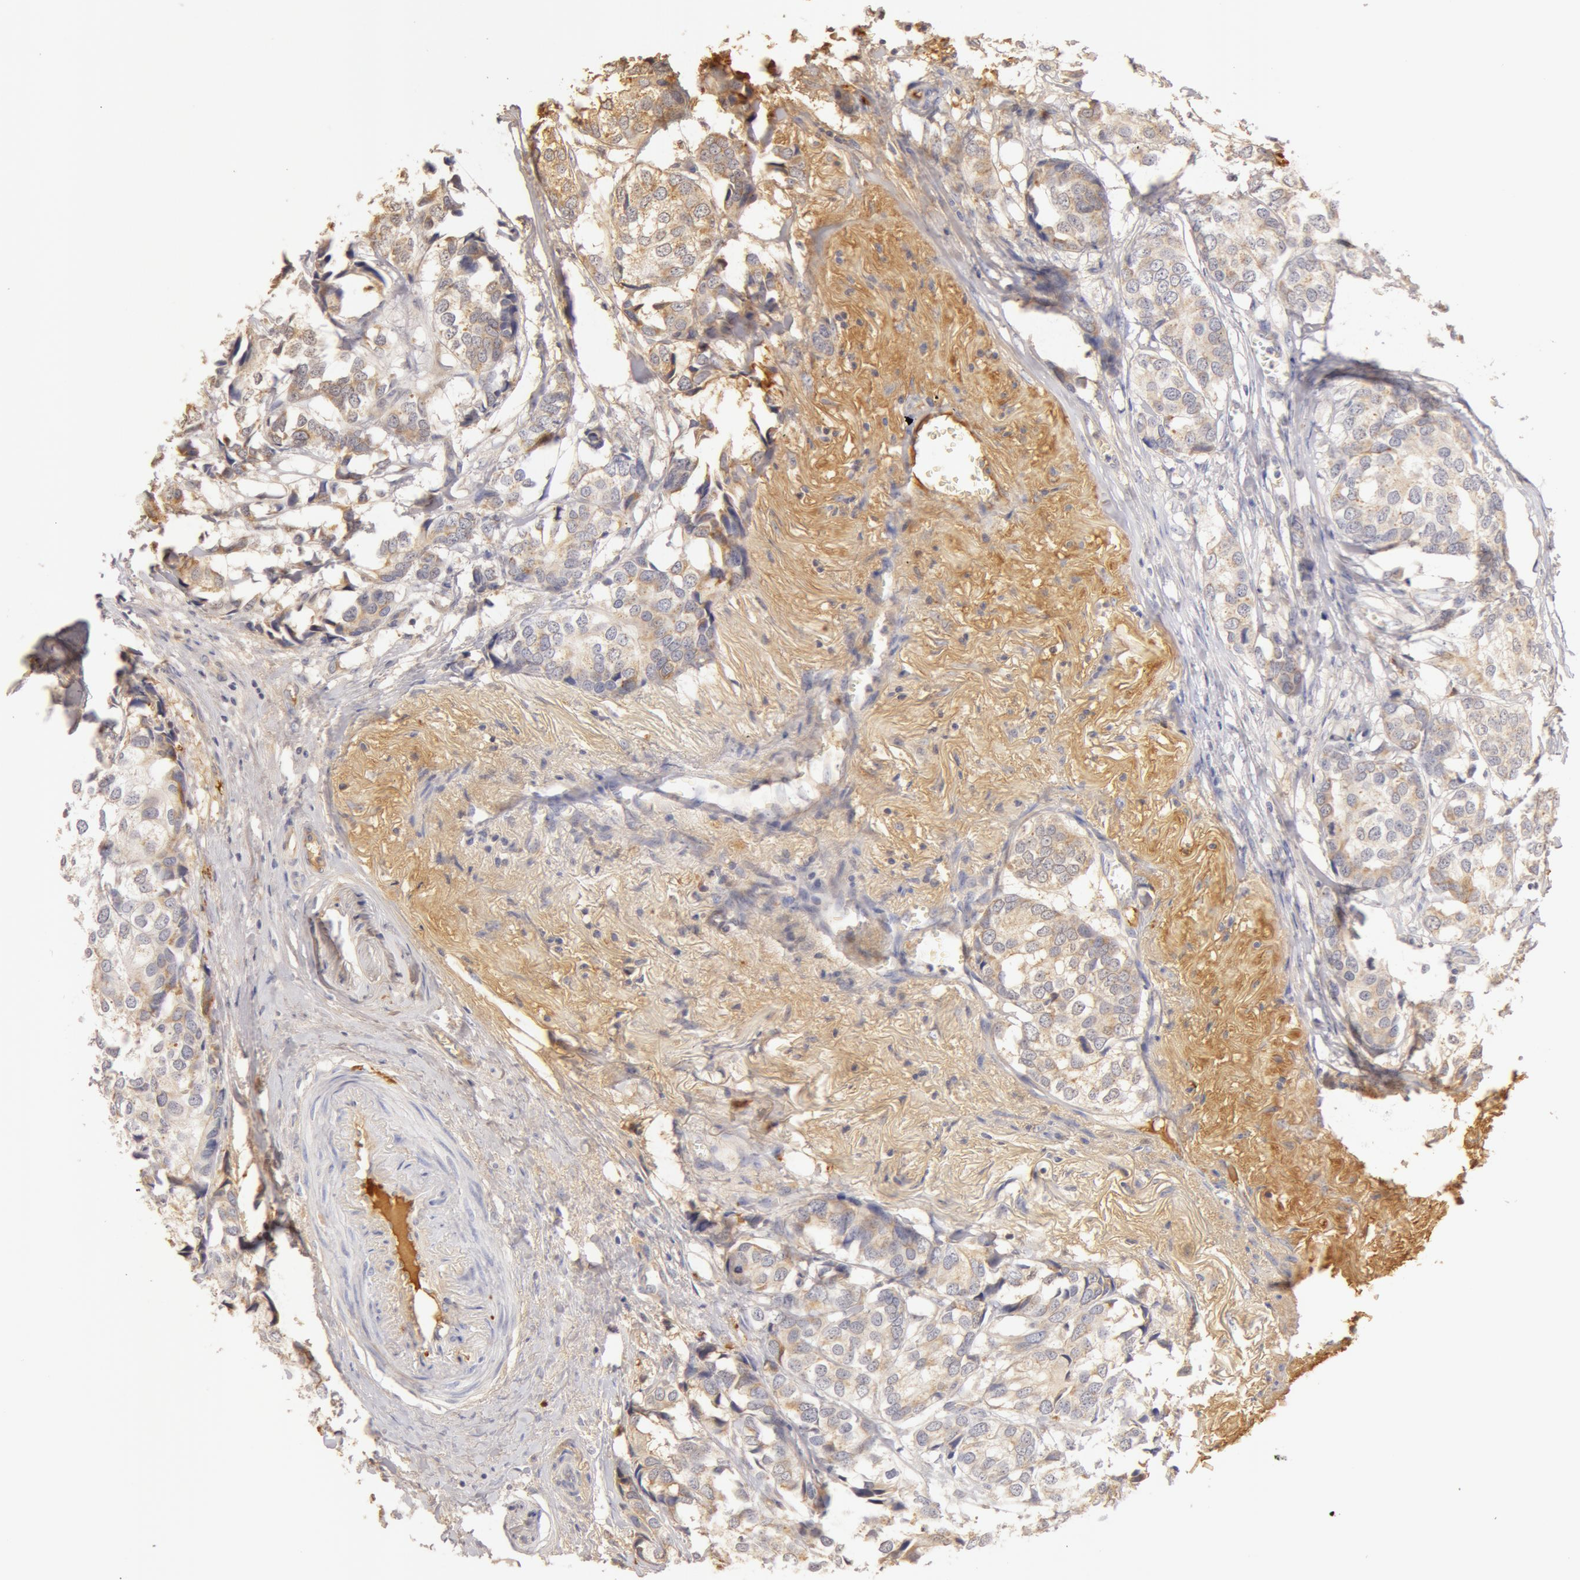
{"staining": {"intensity": "weak", "quantity": ">75%", "location": "cytoplasmic/membranous"}, "tissue": "breast cancer", "cell_type": "Tumor cells", "image_type": "cancer", "snomed": [{"axis": "morphology", "description": "Duct carcinoma"}, {"axis": "topography", "description": "Breast"}], "caption": "The micrograph displays immunohistochemical staining of breast cancer. There is weak cytoplasmic/membranous staining is appreciated in about >75% of tumor cells. The protein of interest is shown in brown color, while the nuclei are stained blue.", "gene": "TF", "patient": {"sex": "female", "age": 68}}